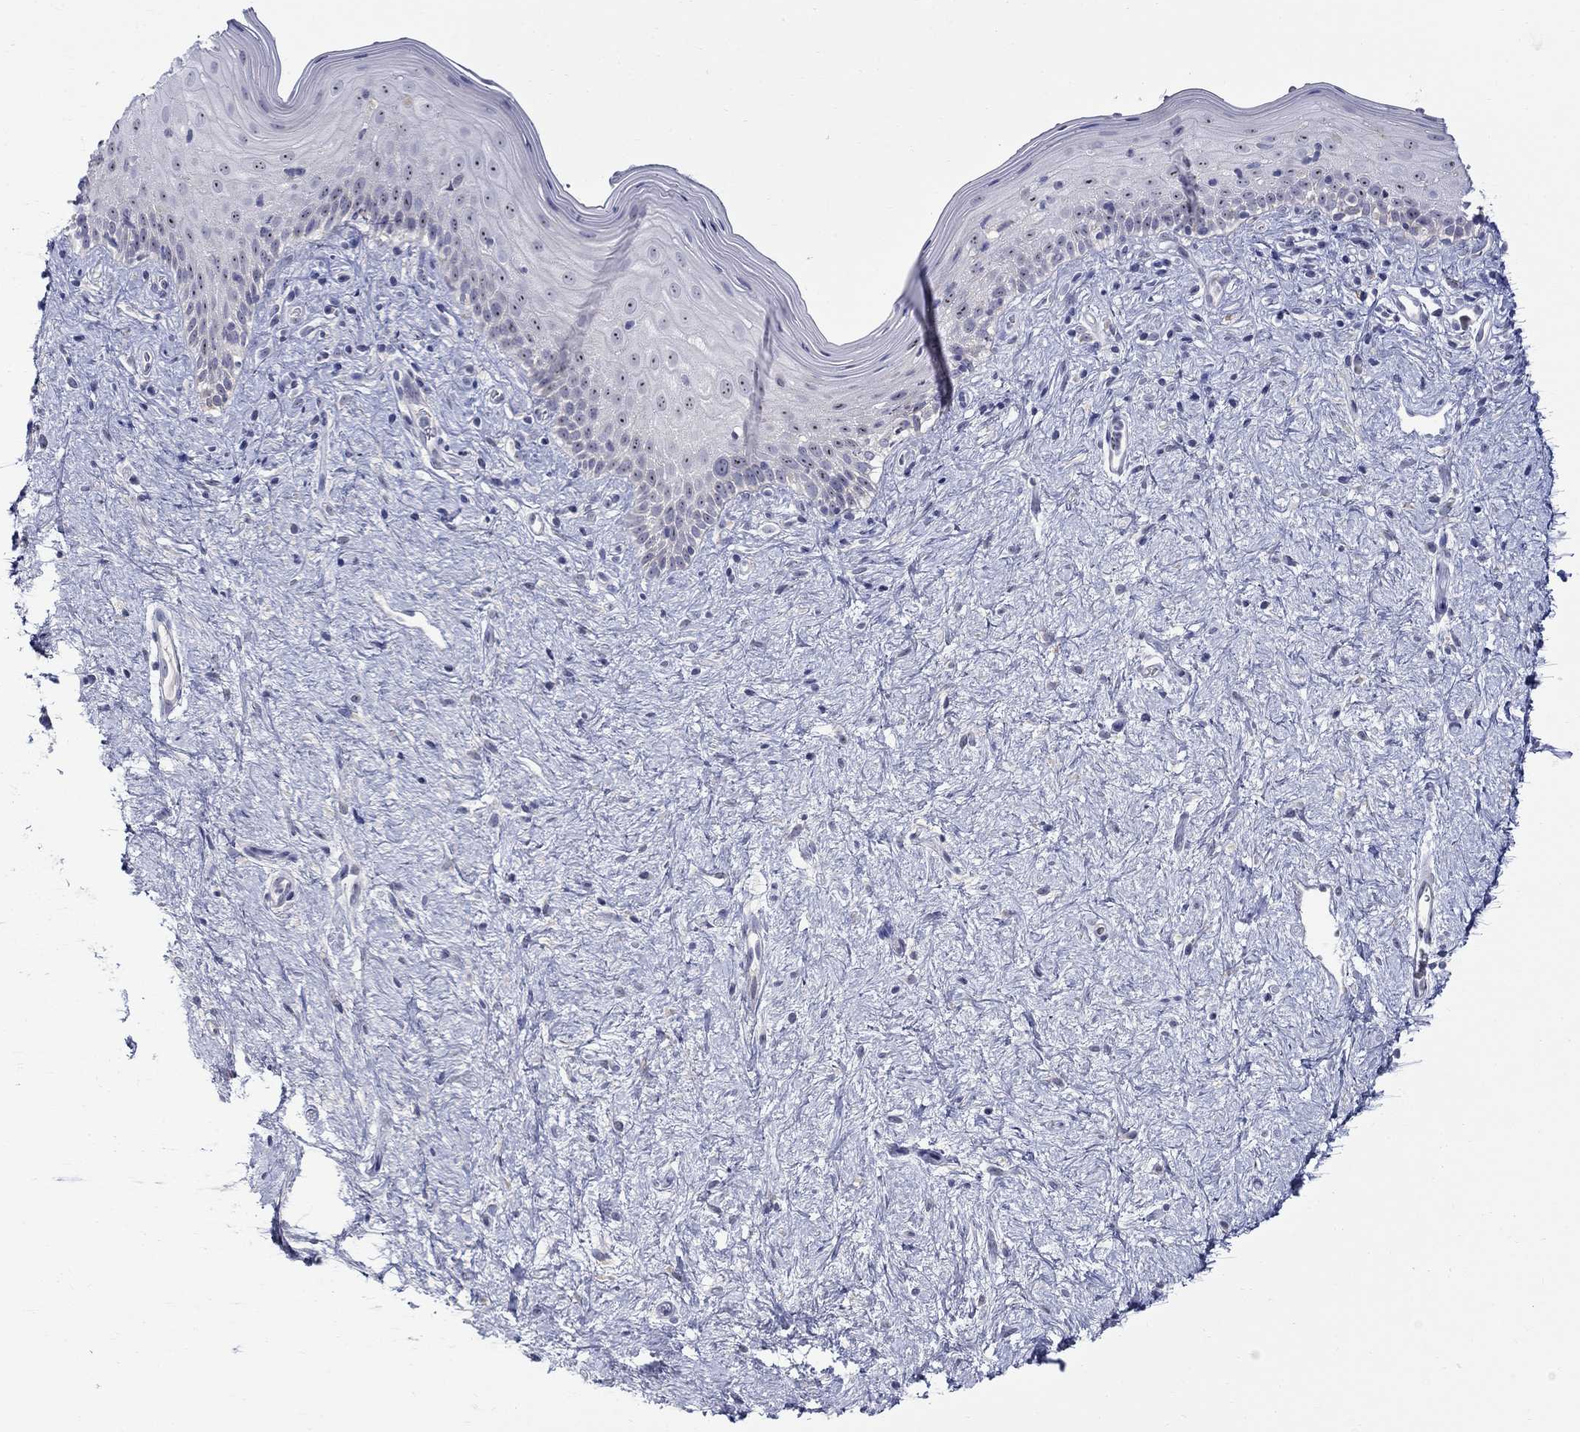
{"staining": {"intensity": "weak", "quantity": "25%-75%", "location": "nuclear"}, "tissue": "vagina", "cell_type": "Squamous epithelial cells", "image_type": "normal", "snomed": [{"axis": "morphology", "description": "Normal tissue, NOS"}, {"axis": "topography", "description": "Vagina"}], "caption": "Normal vagina was stained to show a protein in brown. There is low levels of weak nuclear staining in approximately 25%-75% of squamous epithelial cells.", "gene": "QRFPR", "patient": {"sex": "female", "age": 47}}